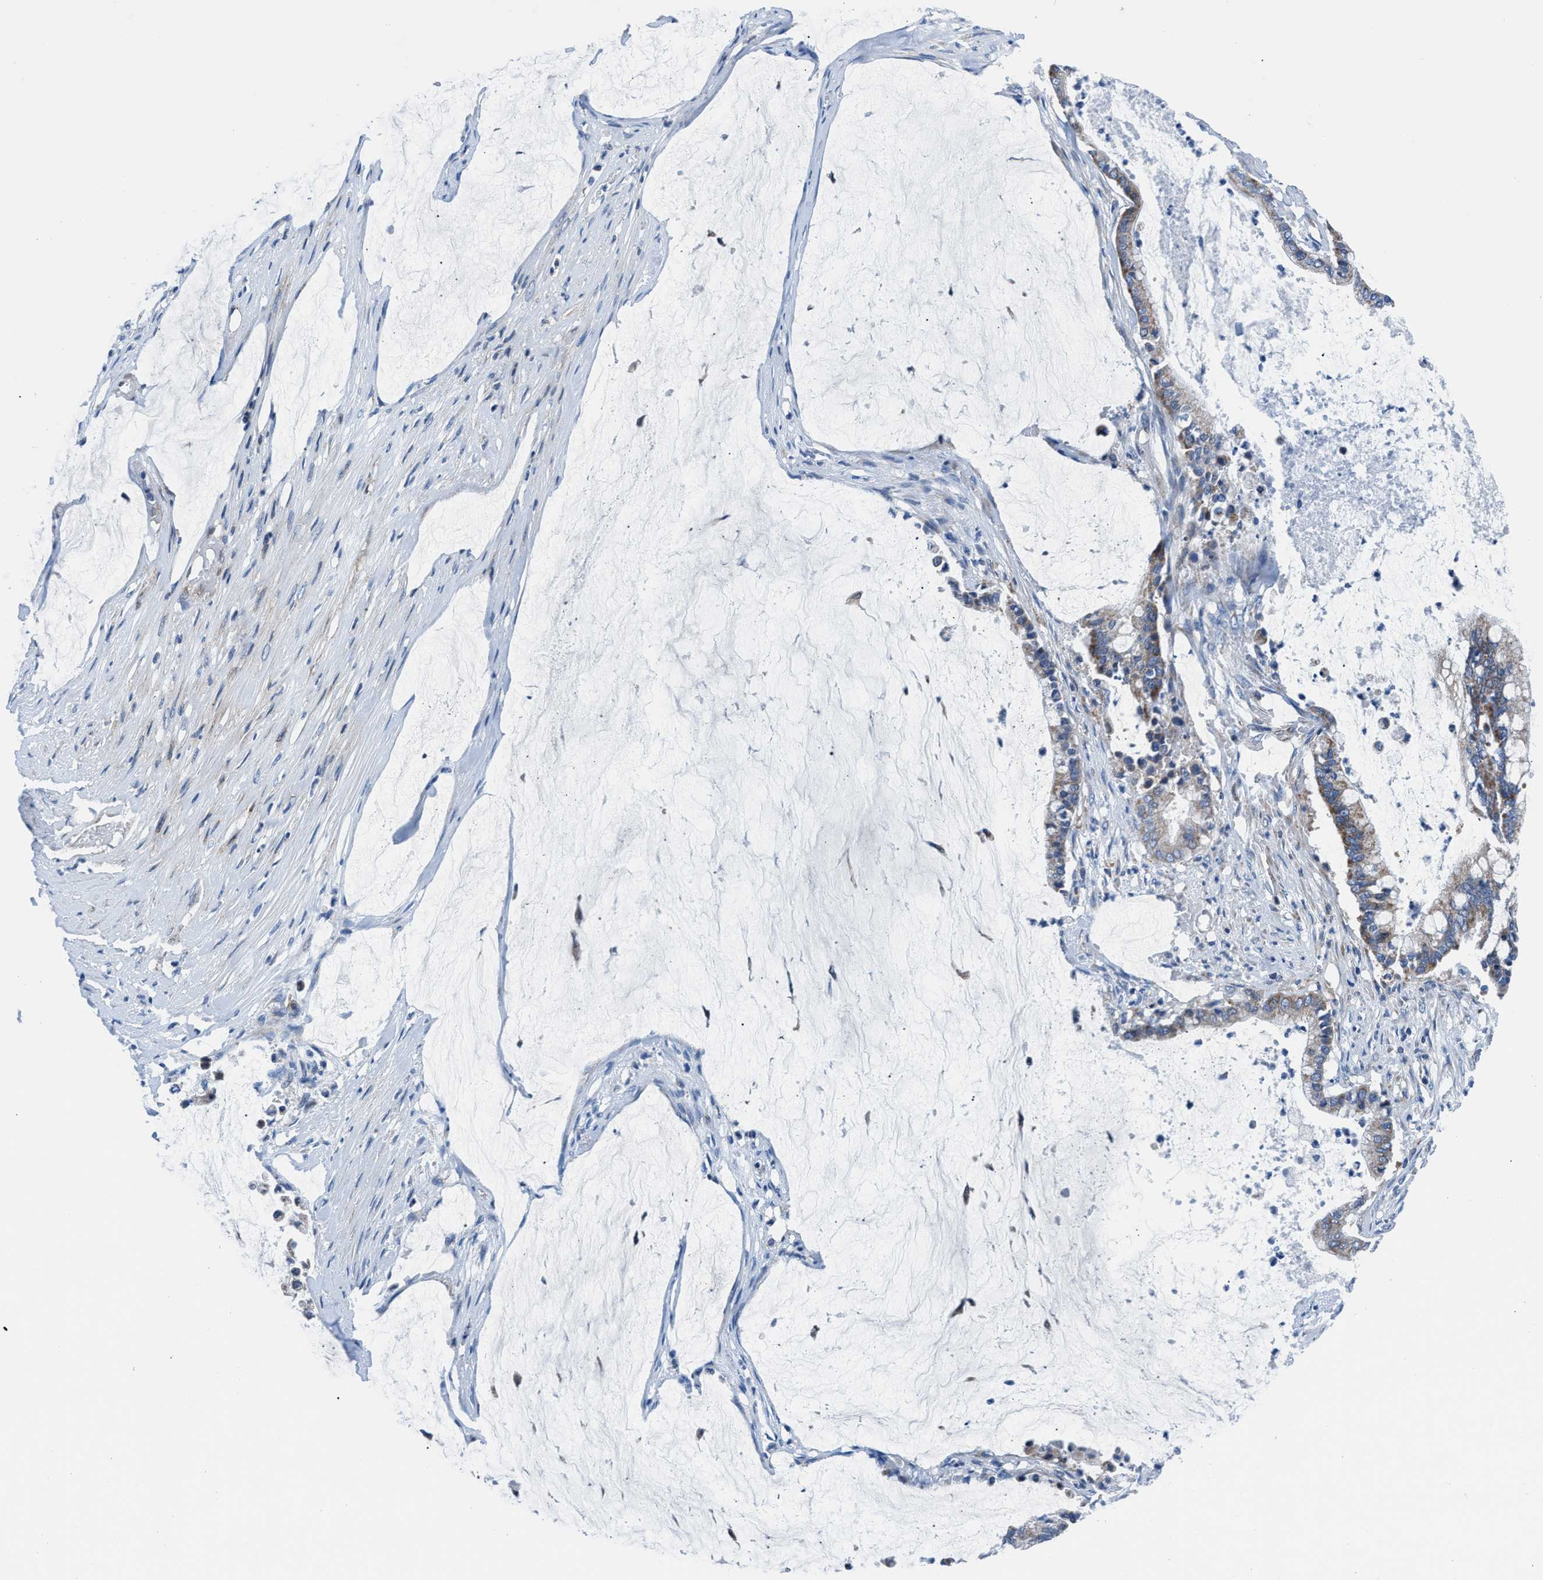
{"staining": {"intensity": "moderate", "quantity": ">75%", "location": "cytoplasmic/membranous"}, "tissue": "pancreatic cancer", "cell_type": "Tumor cells", "image_type": "cancer", "snomed": [{"axis": "morphology", "description": "Adenocarcinoma, NOS"}, {"axis": "topography", "description": "Pancreas"}], "caption": "IHC micrograph of human pancreatic cancer (adenocarcinoma) stained for a protein (brown), which exhibits medium levels of moderate cytoplasmic/membranous staining in approximately >75% of tumor cells.", "gene": "LMO2", "patient": {"sex": "male", "age": 41}}